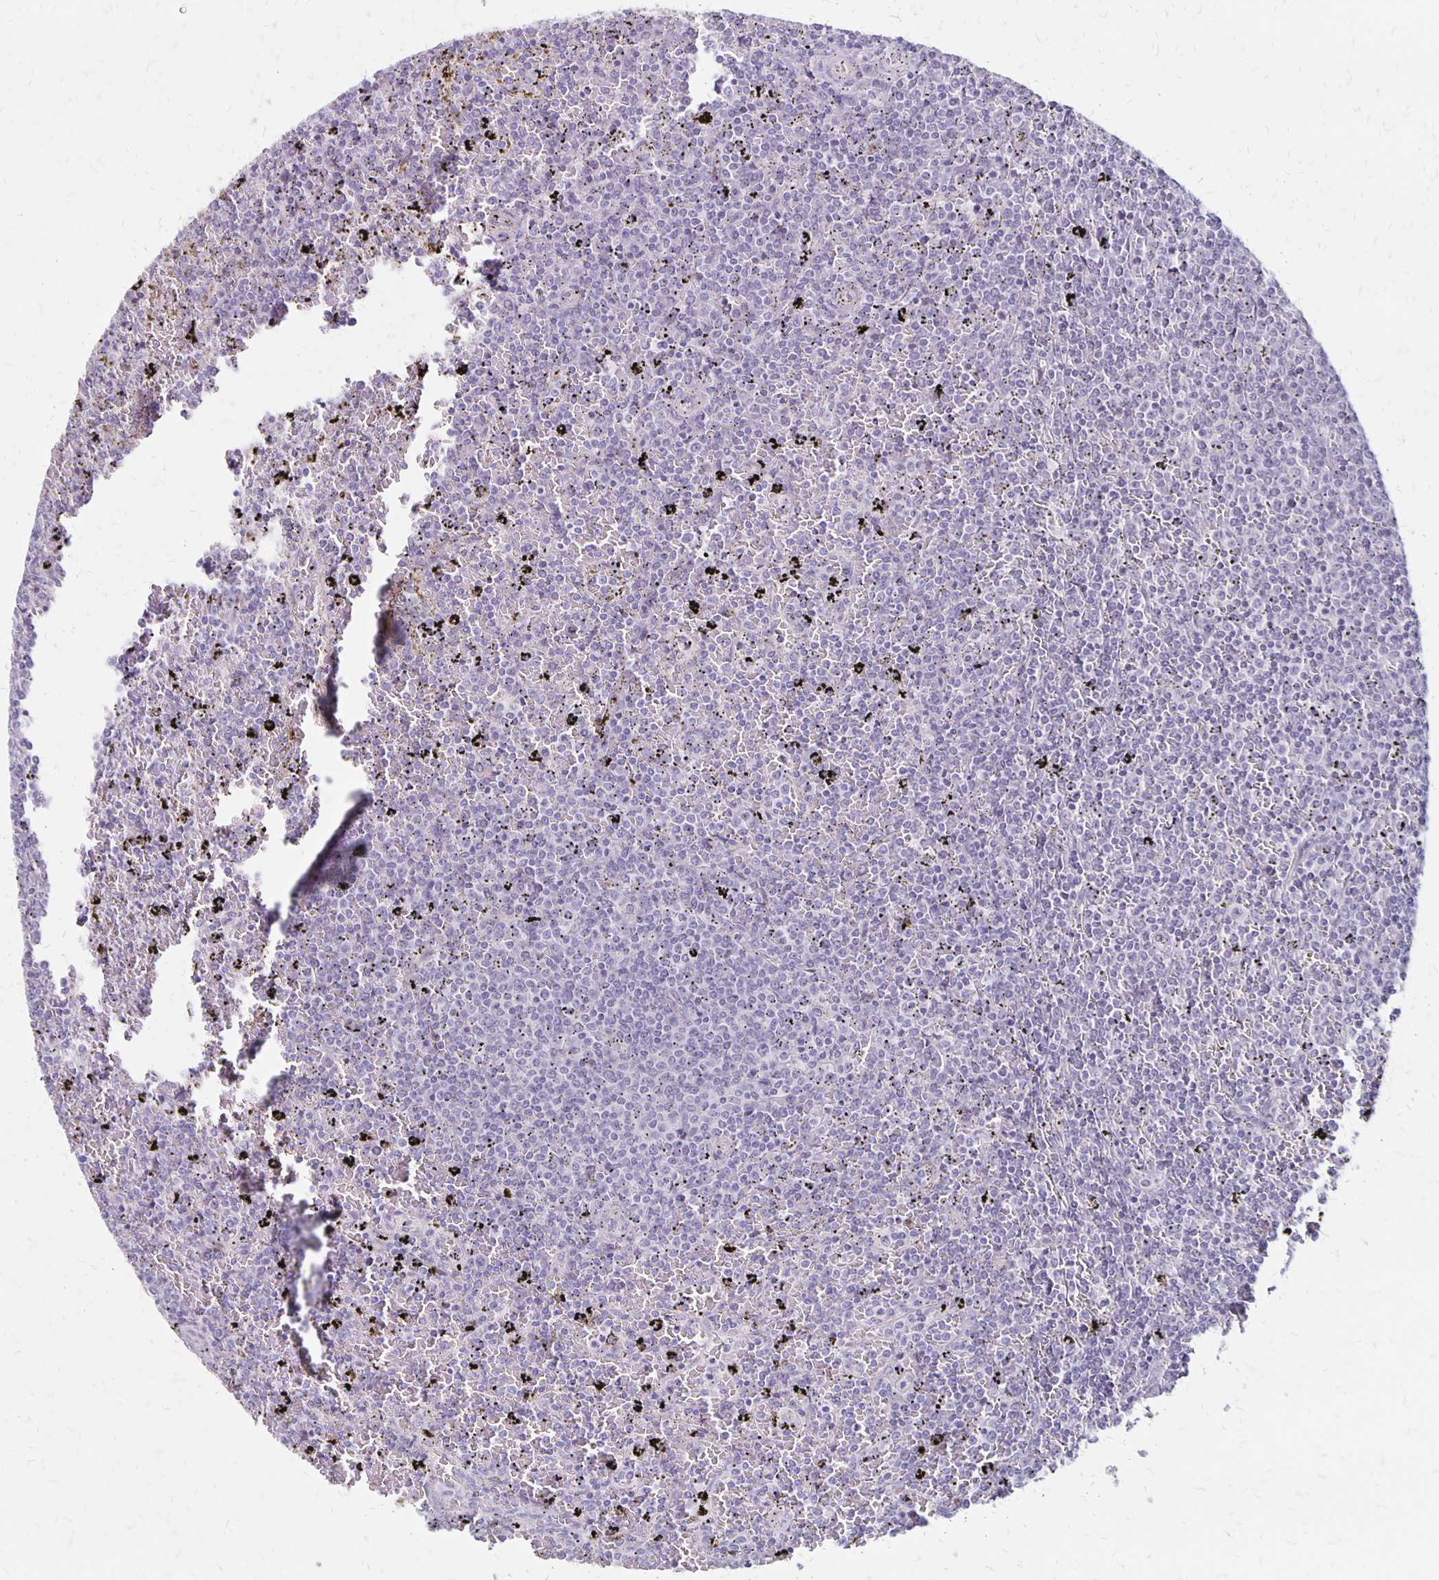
{"staining": {"intensity": "negative", "quantity": "none", "location": "none"}, "tissue": "lymphoma", "cell_type": "Tumor cells", "image_type": "cancer", "snomed": [{"axis": "morphology", "description": "Malignant lymphoma, non-Hodgkin's type, Low grade"}, {"axis": "topography", "description": "Spleen"}], "caption": "This photomicrograph is of lymphoma stained with IHC to label a protein in brown with the nuclei are counter-stained blue. There is no expression in tumor cells.", "gene": "HOMER1", "patient": {"sex": "female", "age": 77}}